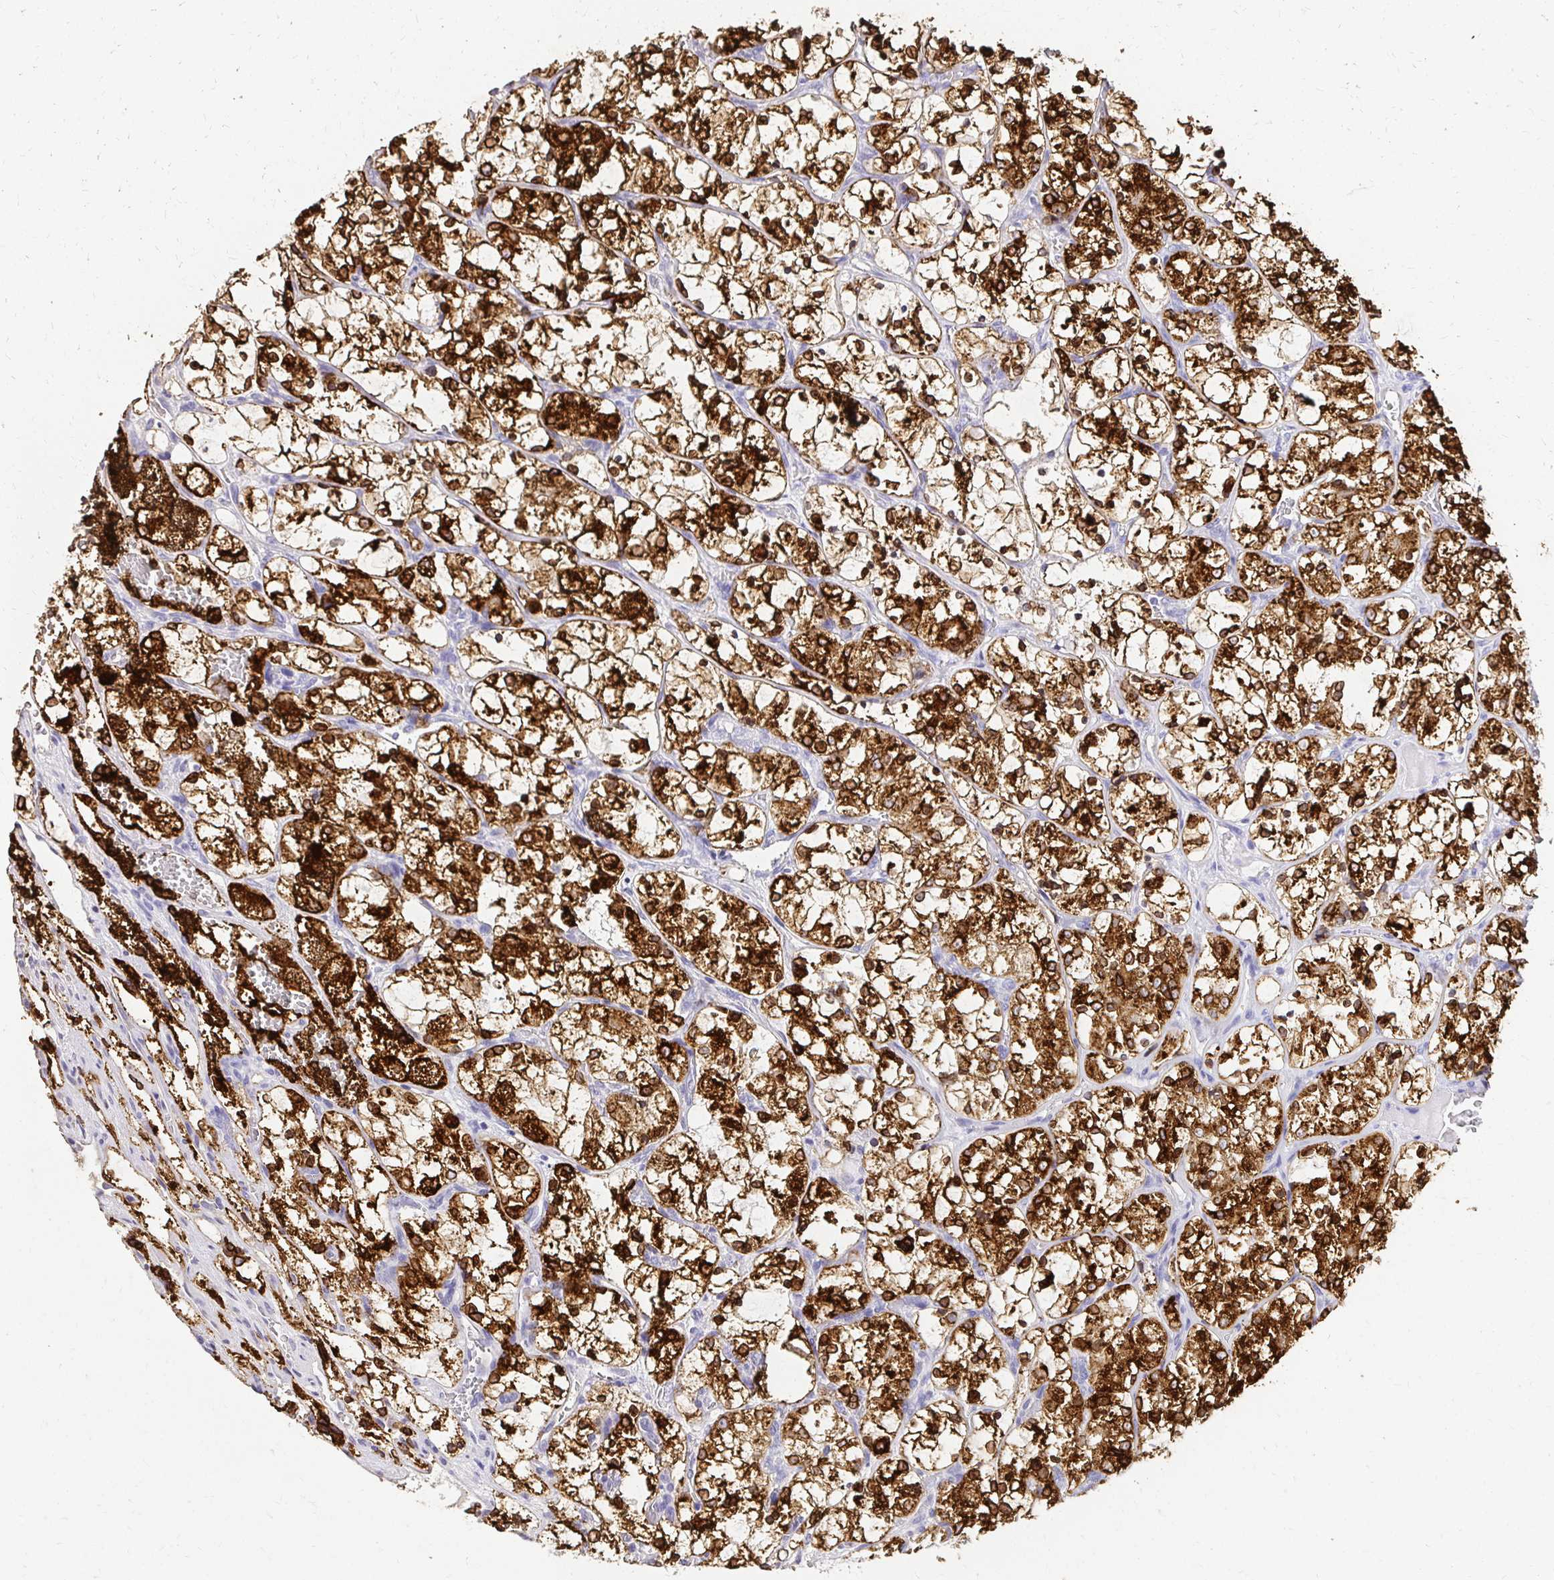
{"staining": {"intensity": "strong", "quantity": ">75%", "location": "cytoplasmic/membranous"}, "tissue": "renal cancer", "cell_type": "Tumor cells", "image_type": "cancer", "snomed": [{"axis": "morphology", "description": "Adenocarcinoma, NOS"}, {"axis": "topography", "description": "Kidney"}], "caption": "Approximately >75% of tumor cells in renal adenocarcinoma show strong cytoplasmic/membranous protein positivity as visualized by brown immunohistochemical staining.", "gene": "UGT1A6", "patient": {"sex": "female", "age": 69}}